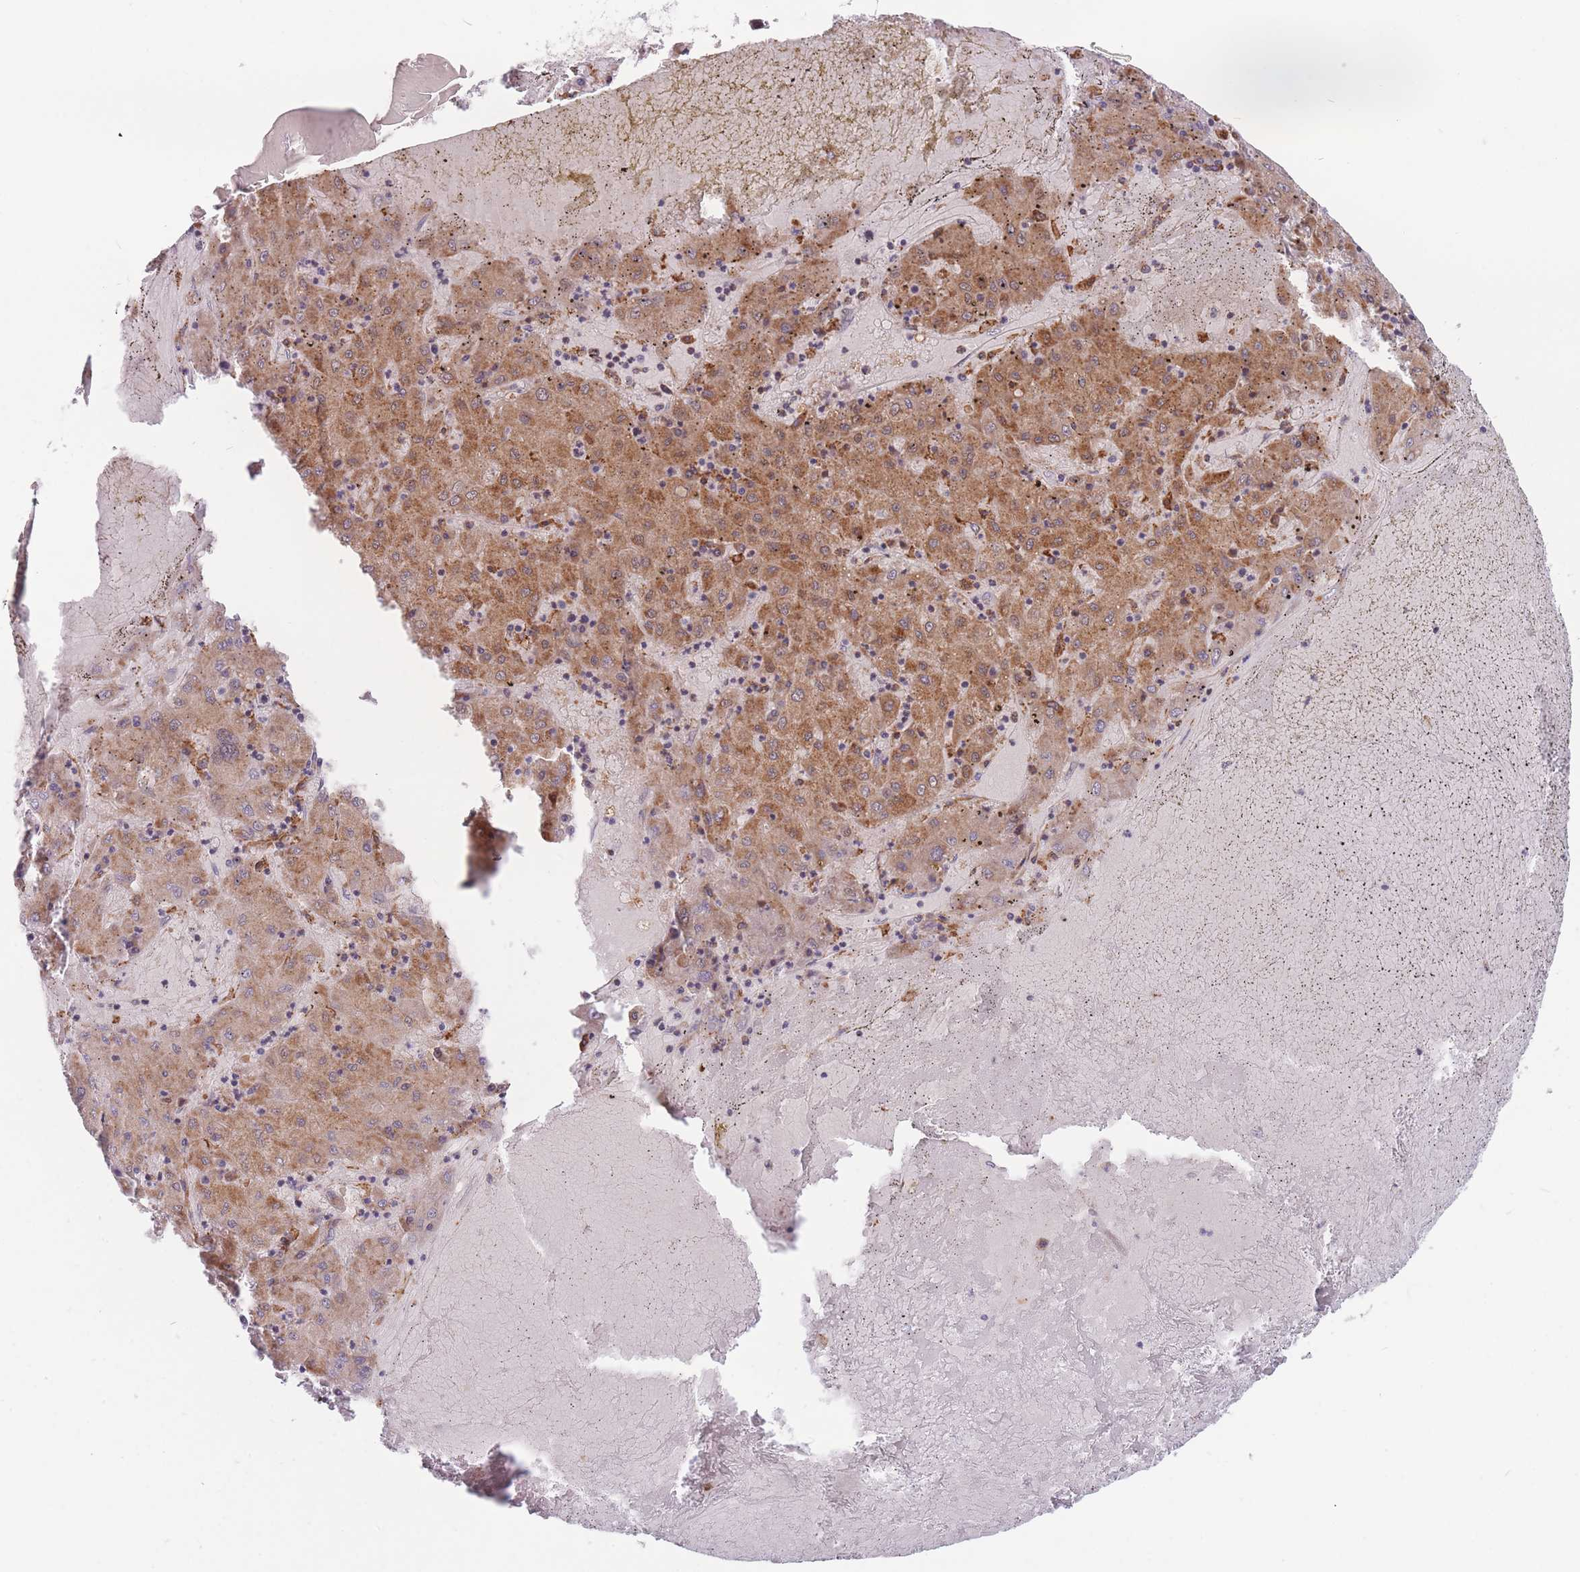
{"staining": {"intensity": "moderate", "quantity": ">75%", "location": "cytoplasmic/membranous"}, "tissue": "liver cancer", "cell_type": "Tumor cells", "image_type": "cancer", "snomed": [{"axis": "morphology", "description": "Carcinoma, Hepatocellular, NOS"}, {"axis": "topography", "description": "Liver"}], "caption": "Liver cancer (hepatocellular carcinoma) tissue shows moderate cytoplasmic/membranous positivity in about >75% of tumor cells (IHC, brightfield microscopy, high magnification).", "gene": "TMEM131L", "patient": {"sex": "male", "age": 72}}